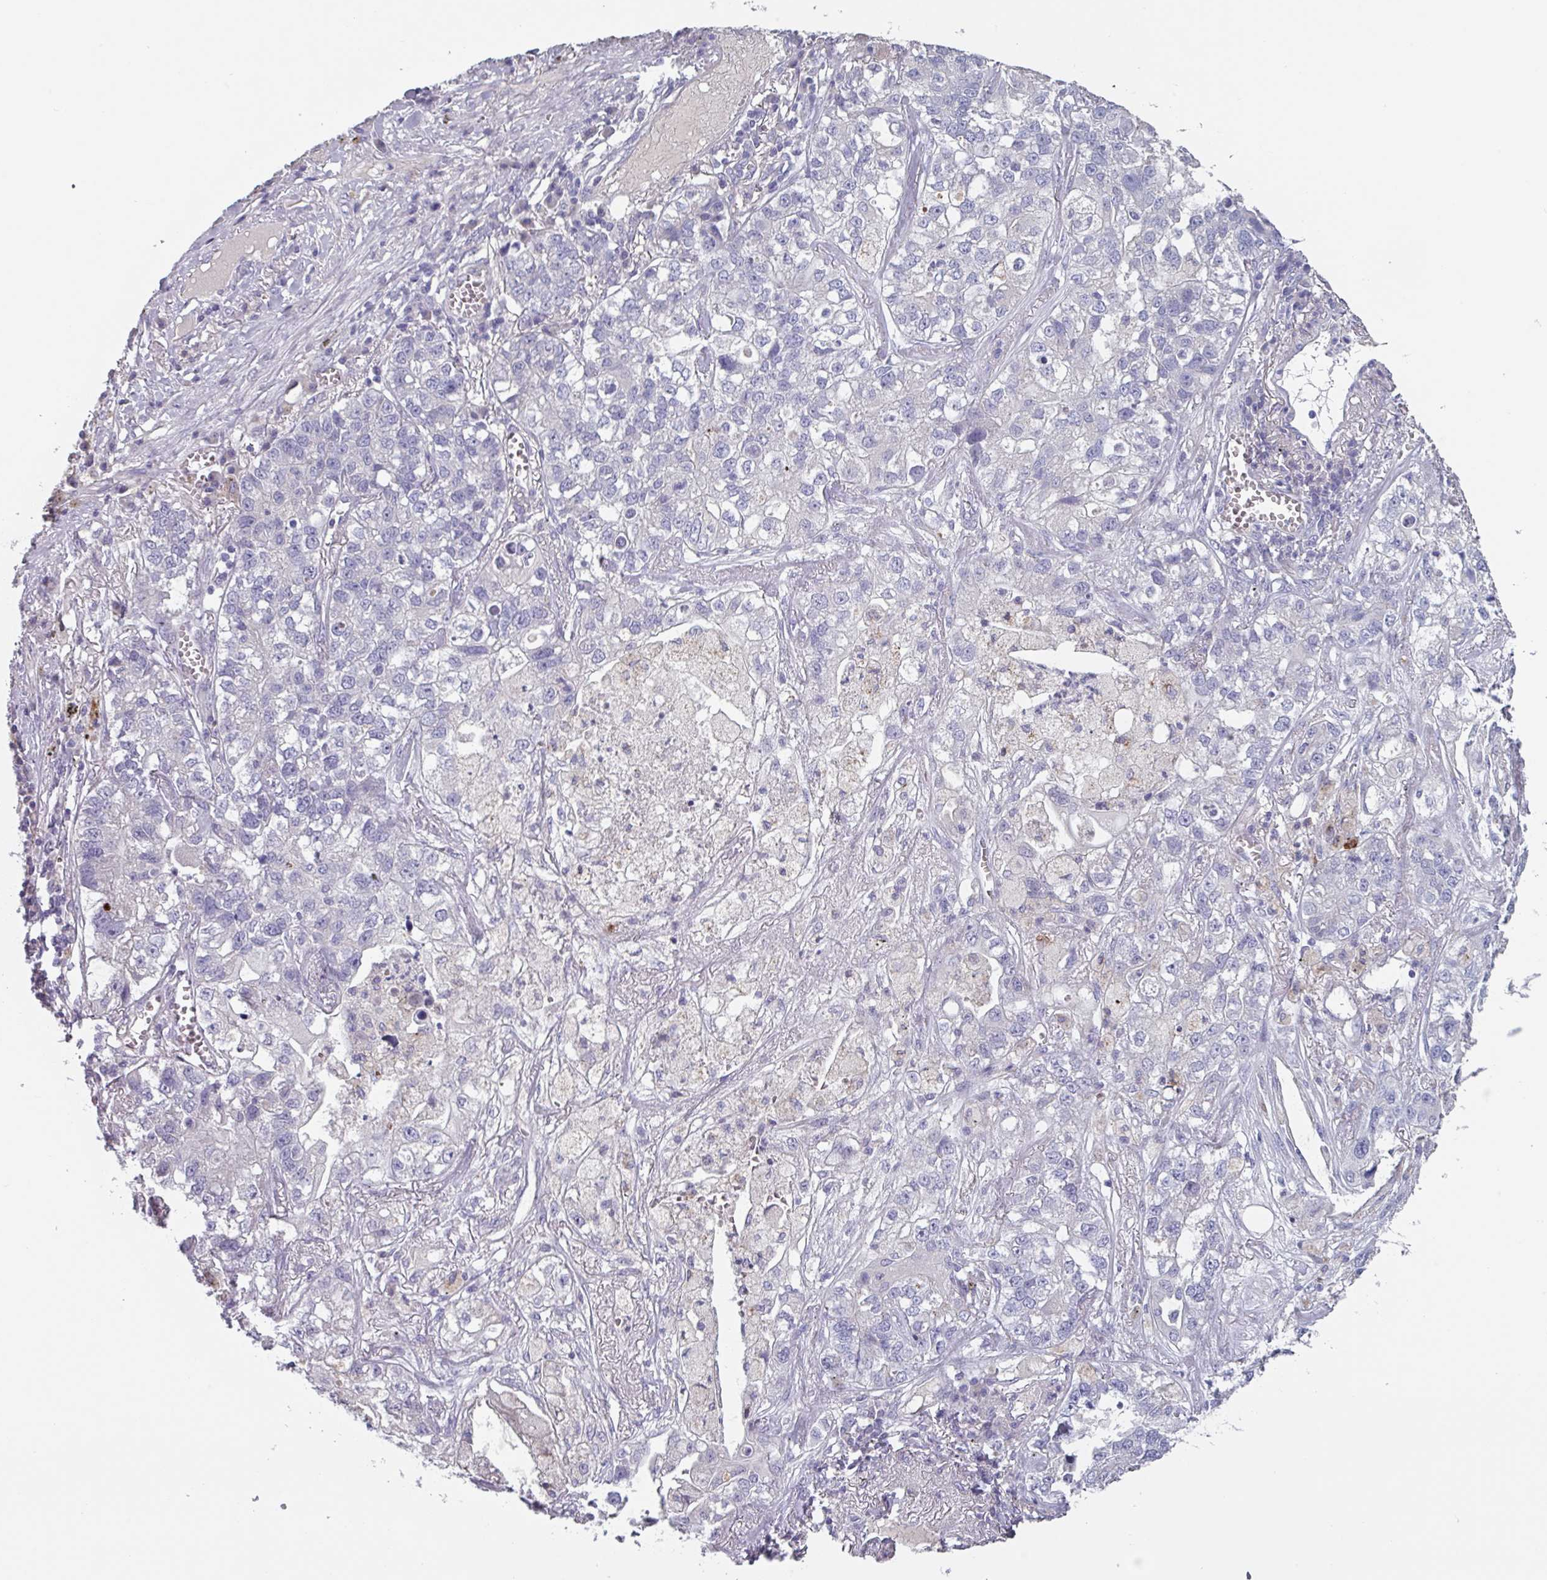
{"staining": {"intensity": "negative", "quantity": "none", "location": "none"}, "tissue": "lung cancer", "cell_type": "Tumor cells", "image_type": "cancer", "snomed": [{"axis": "morphology", "description": "Adenocarcinoma, NOS"}, {"axis": "topography", "description": "Lung"}], "caption": "DAB (3,3'-diaminobenzidine) immunohistochemical staining of human adenocarcinoma (lung) displays no significant positivity in tumor cells. (IHC, brightfield microscopy, high magnification).", "gene": "OR2T10", "patient": {"sex": "male", "age": 49}}